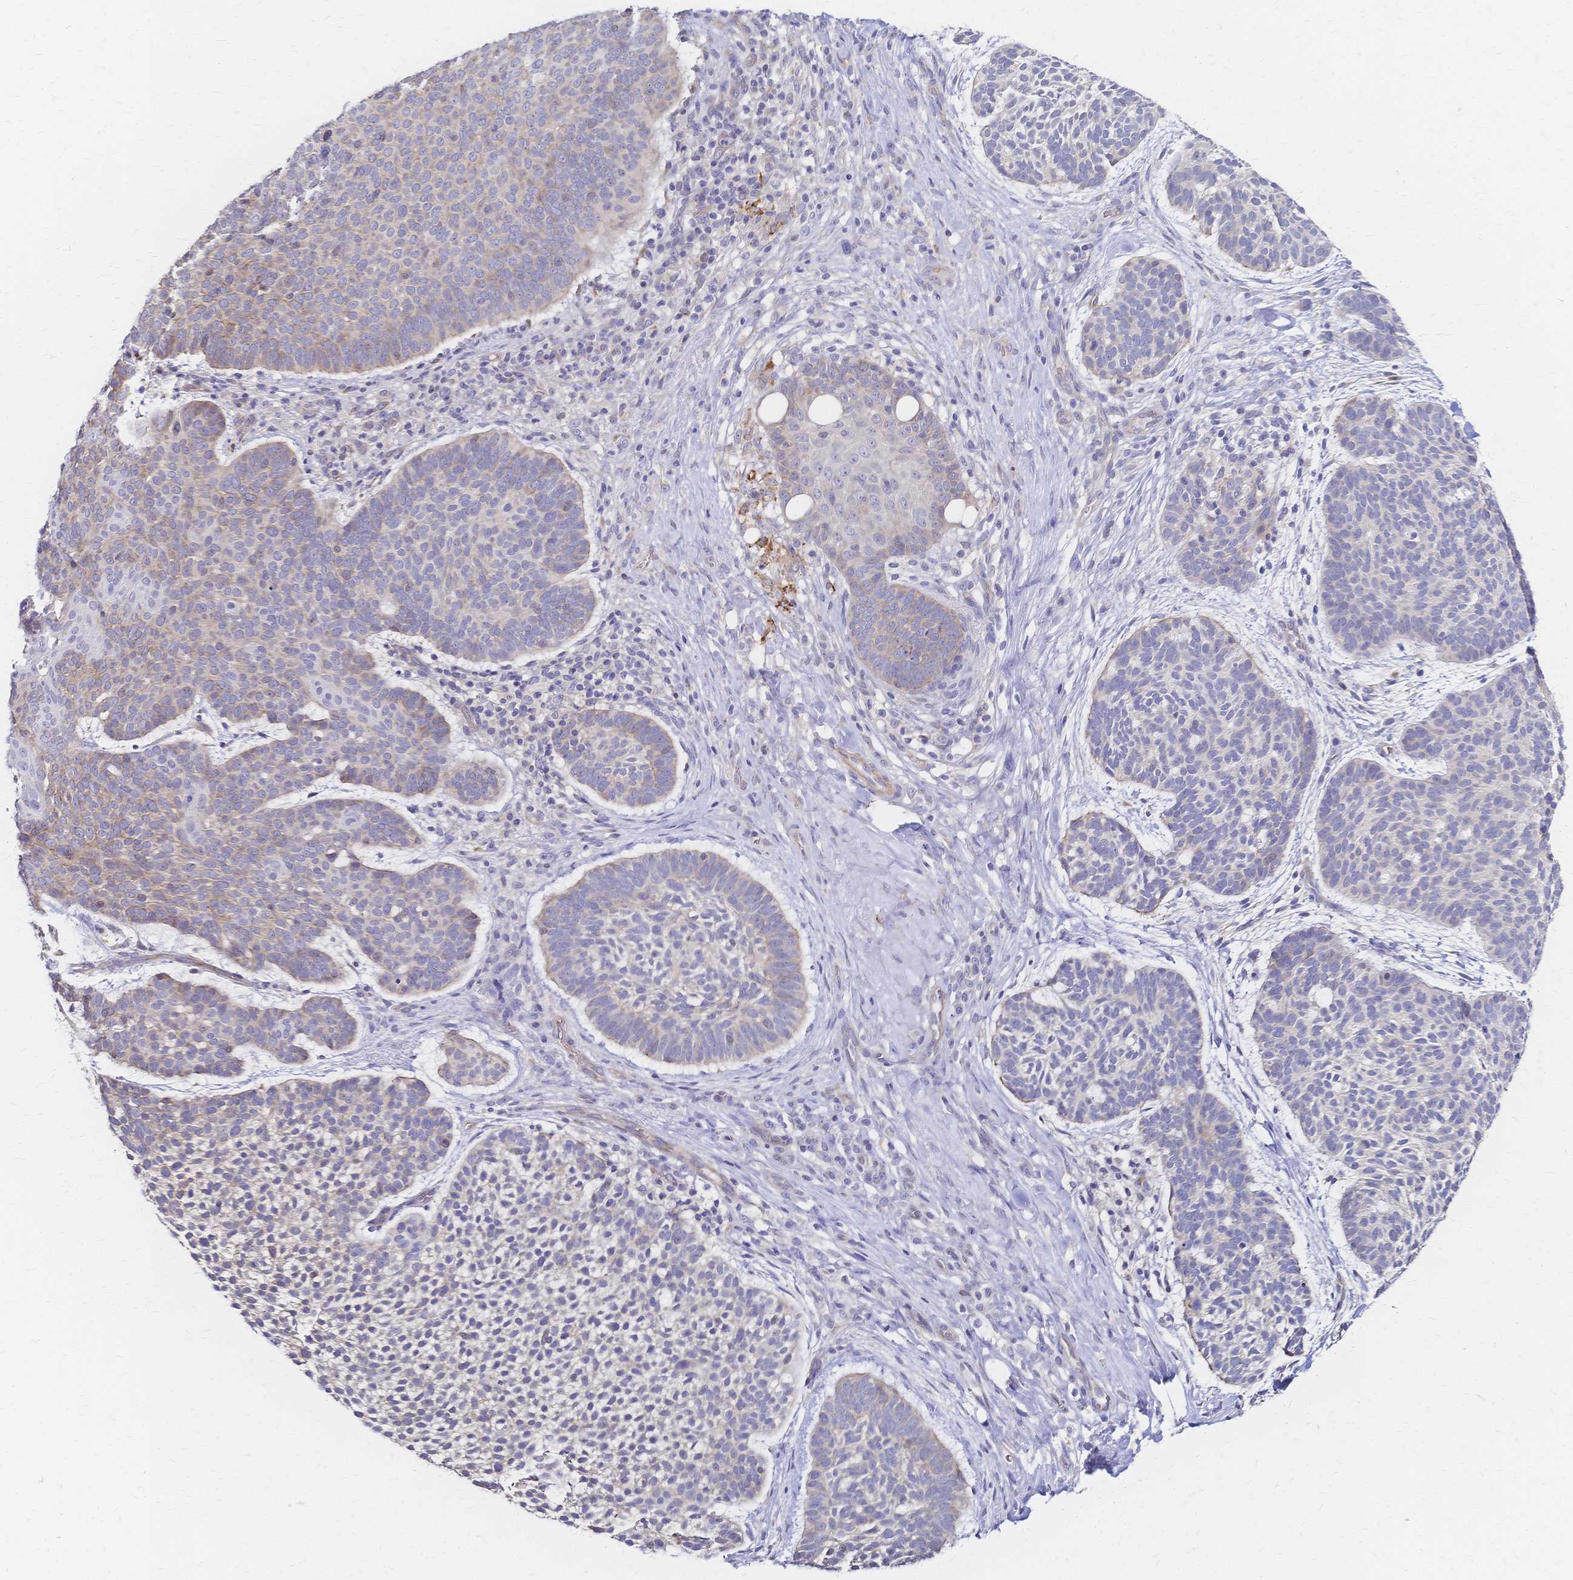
{"staining": {"intensity": "weak", "quantity": "<25%", "location": "cytoplasmic/membranous"}, "tissue": "skin cancer", "cell_type": "Tumor cells", "image_type": "cancer", "snomed": [{"axis": "morphology", "description": "Basal cell carcinoma"}, {"axis": "topography", "description": "Skin"}, {"axis": "topography", "description": "Skin of face"}], "caption": "An image of skin cancer stained for a protein demonstrates no brown staining in tumor cells. Nuclei are stained in blue.", "gene": "SLC5A1", "patient": {"sex": "male", "age": 73}}